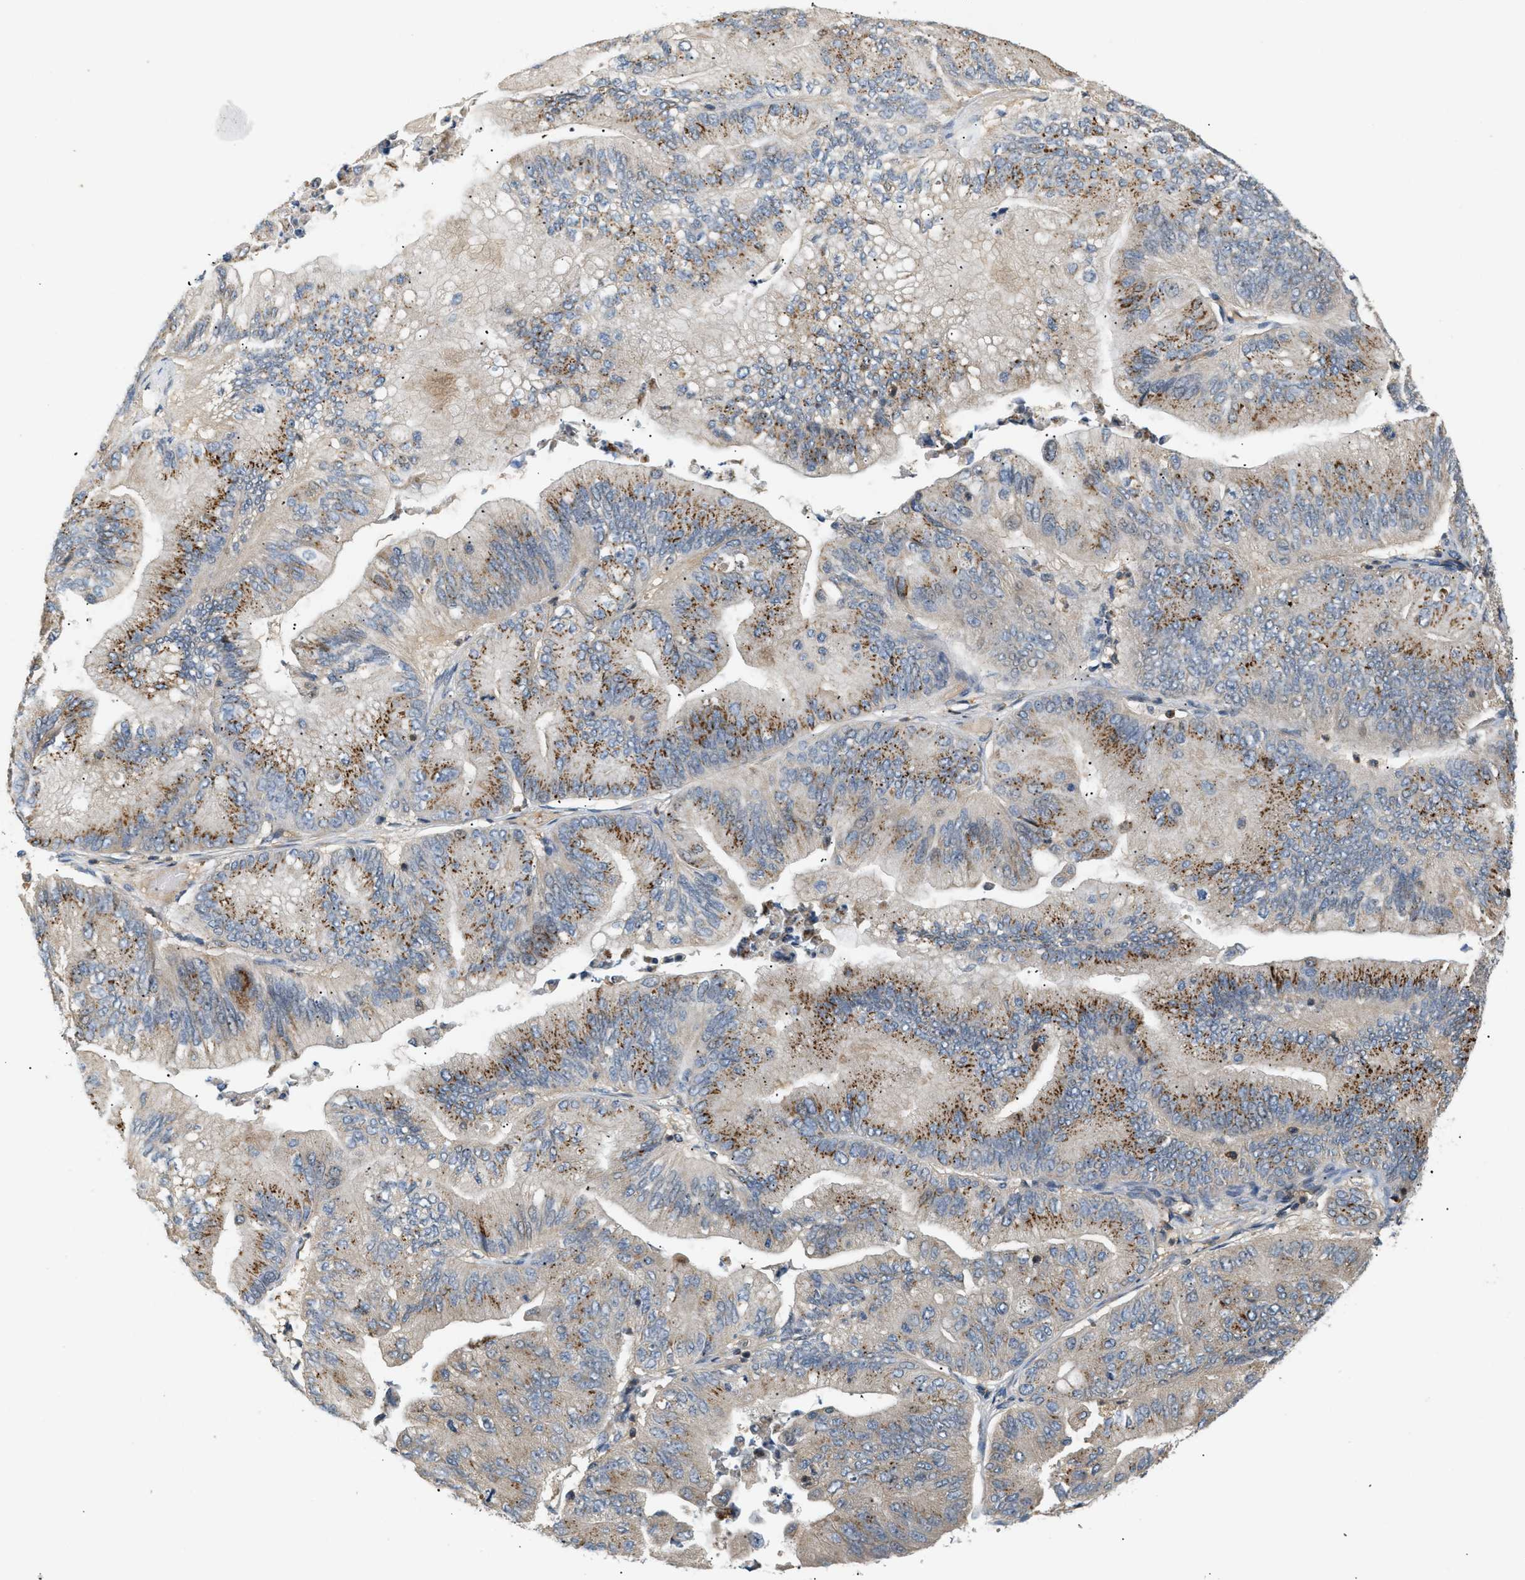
{"staining": {"intensity": "moderate", "quantity": ">75%", "location": "cytoplasmic/membranous"}, "tissue": "ovarian cancer", "cell_type": "Tumor cells", "image_type": "cancer", "snomed": [{"axis": "morphology", "description": "Cystadenocarcinoma, mucinous, NOS"}, {"axis": "topography", "description": "Ovary"}], "caption": "Moderate cytoplasmic/membranous protein positivity is present in about >75% of tumor cells in ovarian cancer (mucinous cystadenocarcinoma).", "gene": "FARS2", "patient": {"sex": "female", "age": 61}}